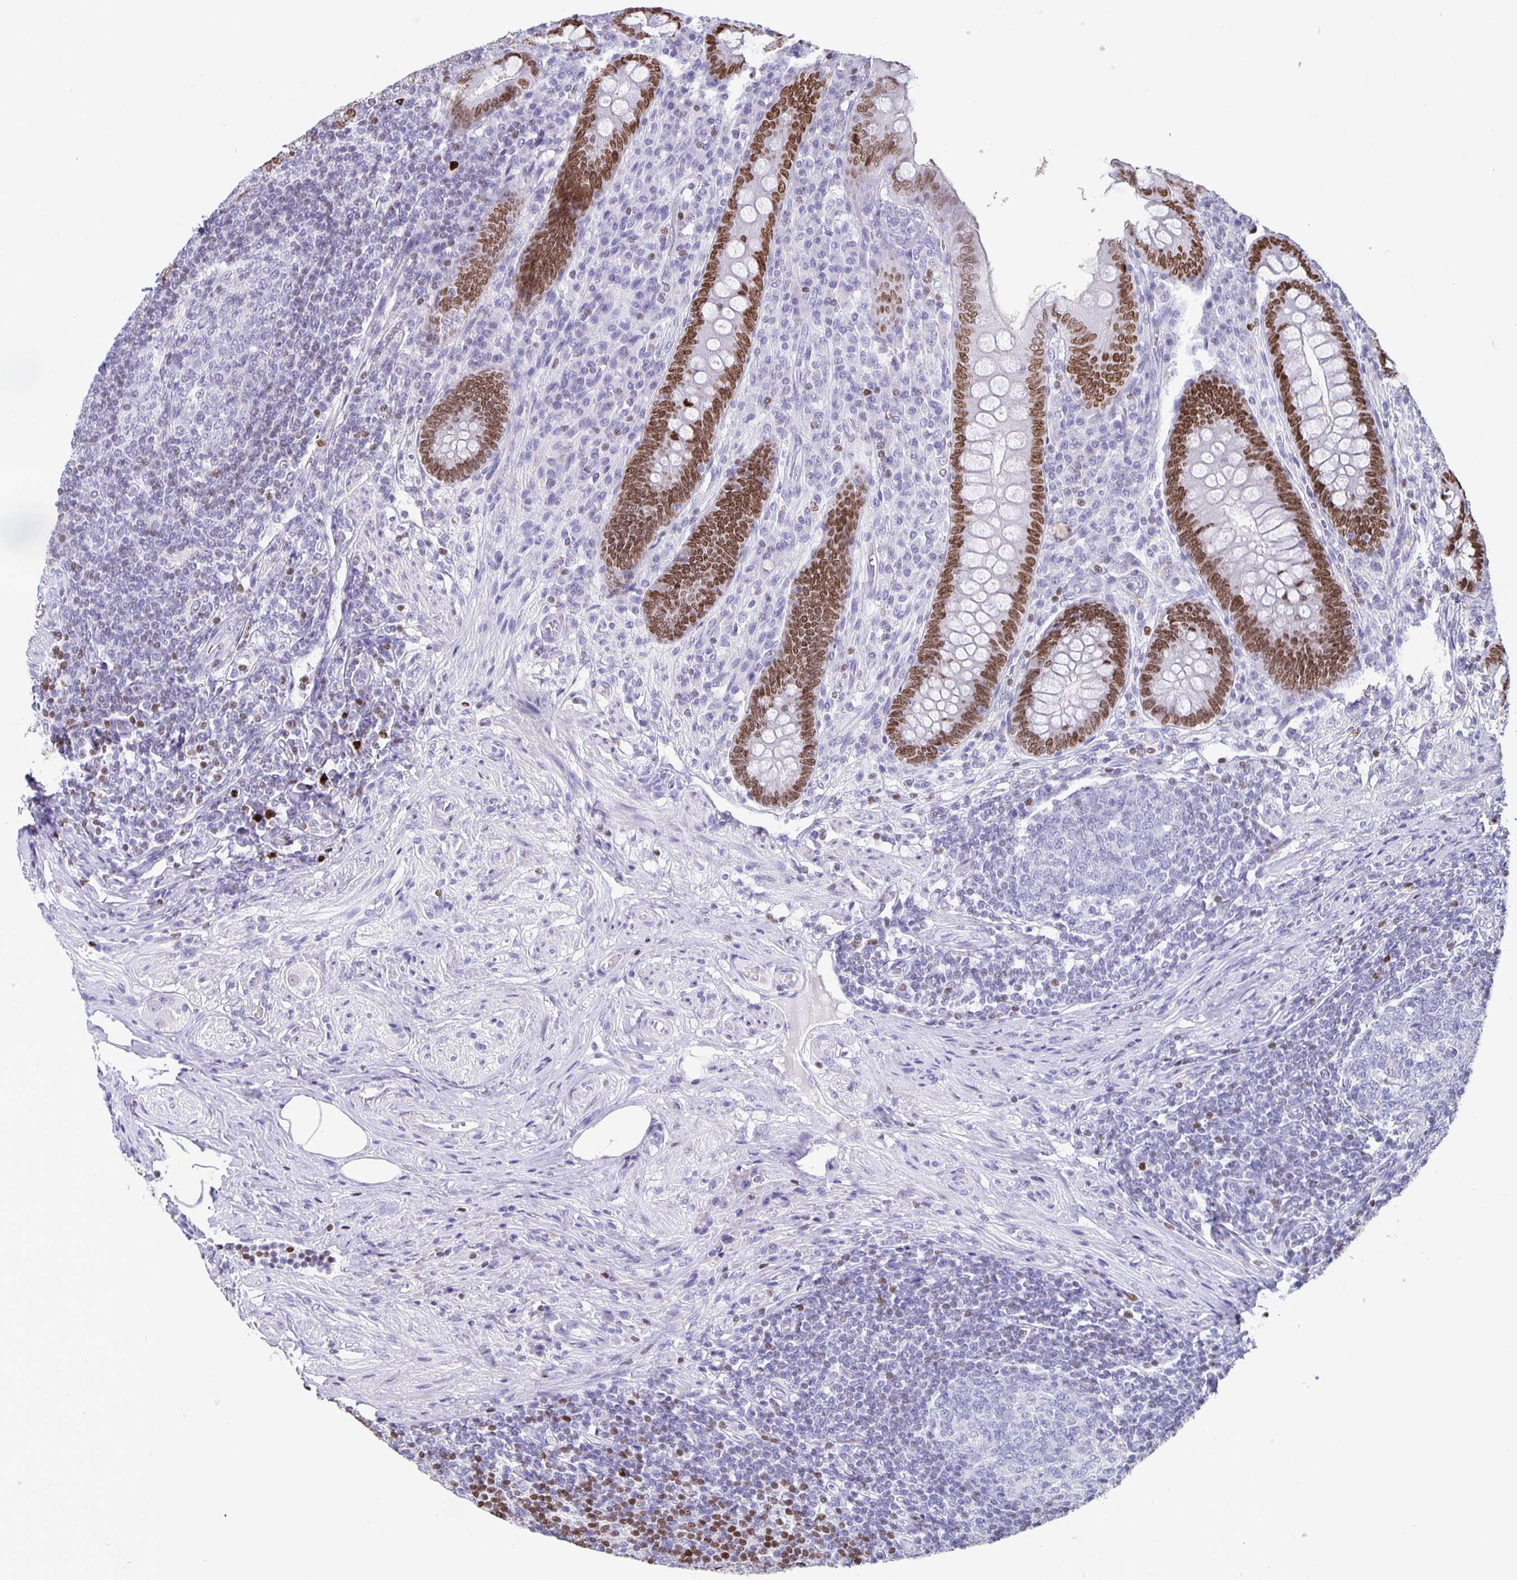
{"staining": {"intensity": "moderate", "quantity": ">75%", "location": "nuclear"}, "tissue": "appendix", "cell_type": "Glandular cells", "image_type": "normal", "snomed": [{"axis": "morphology", "description": "Normal tissue, NOS"}, {"axis": "topography", "description": "Appendix"}], "caption": "High-power microscopy captured an IHC photomicrograph of benign appendix, revealing moderate nuclear expression in approximately >75% of glandular cells.", "gene": "SATB2", "patient": {"sex": "male", "age": 71}}